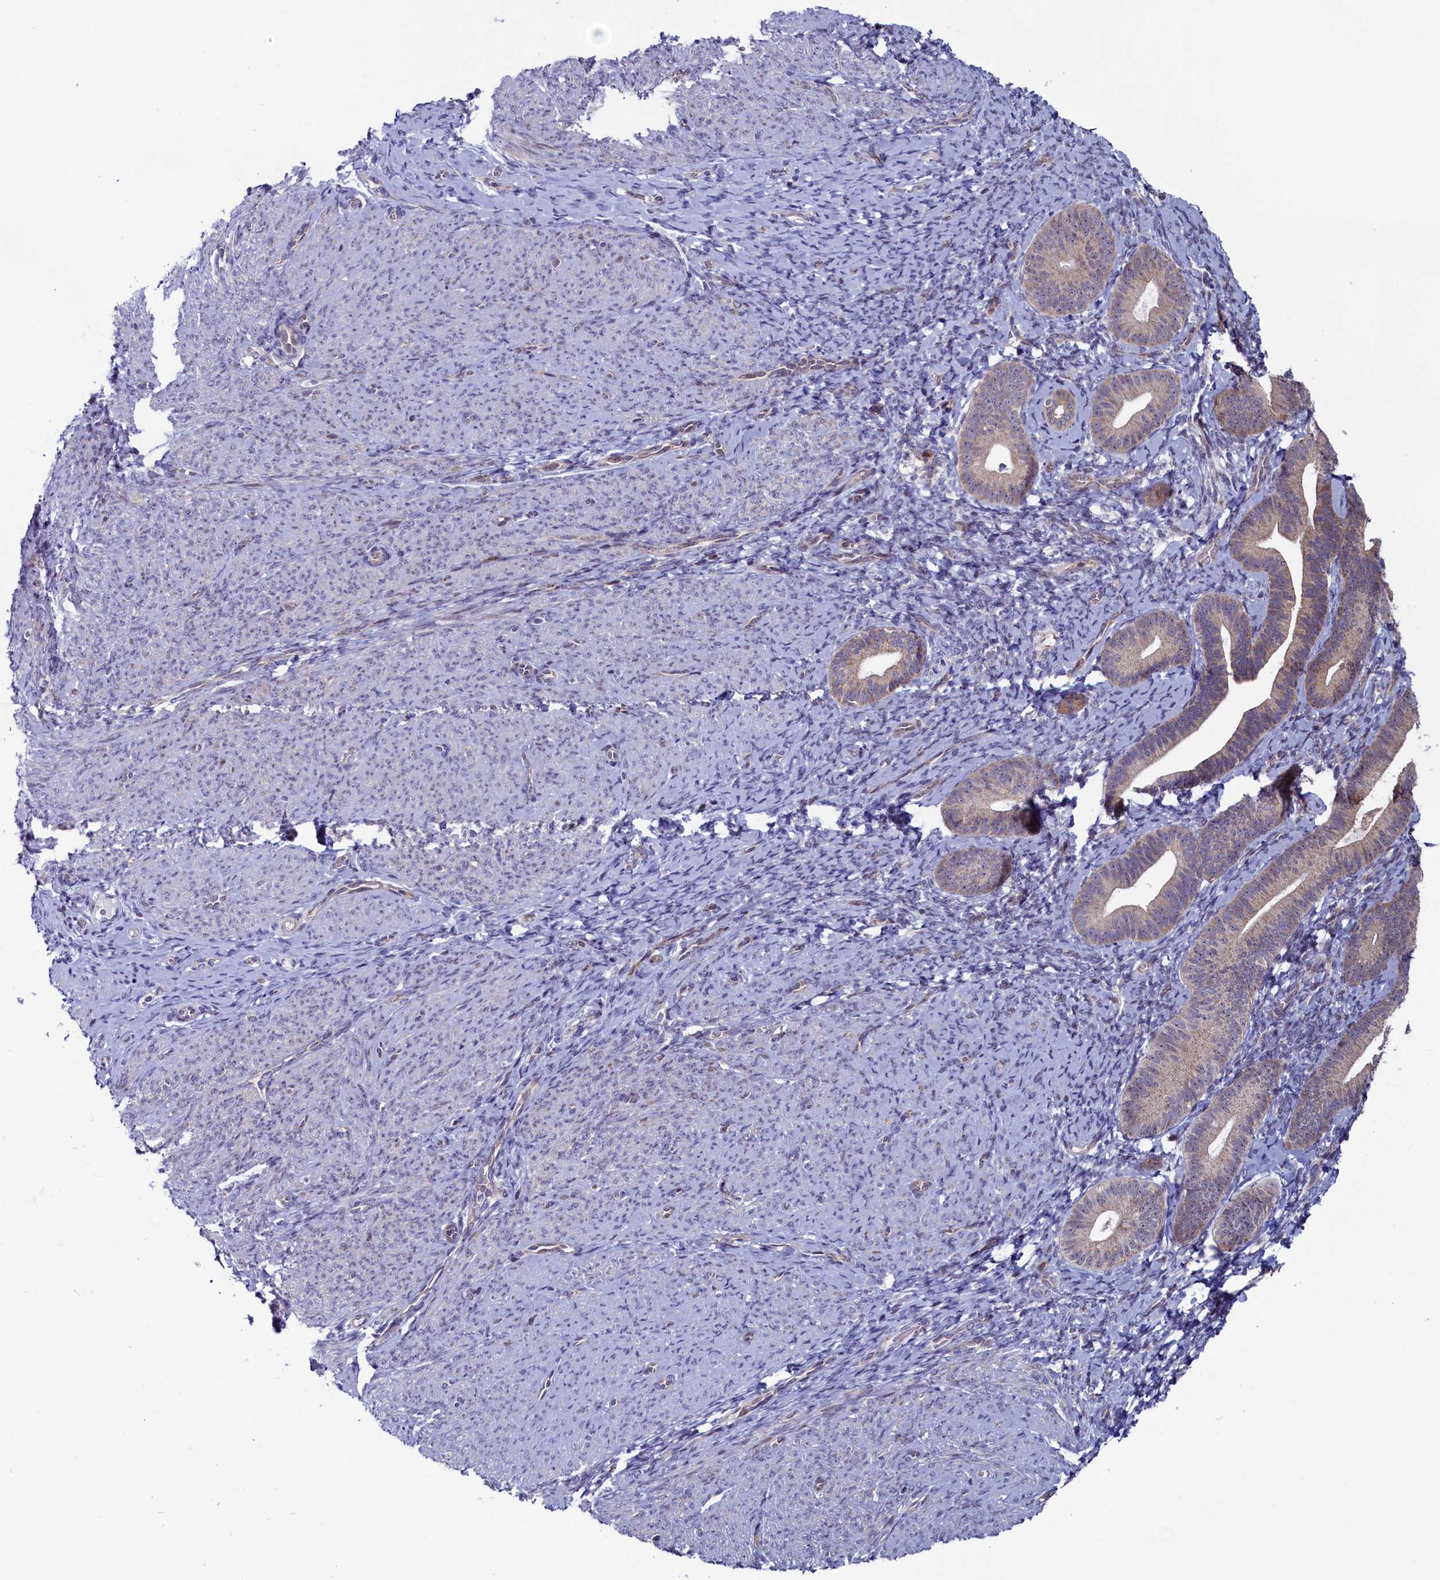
{"staining": {"intensity": "weak", "quantity": "<25%", "location": "cytoplasmic/membranous,nuclear"}, "tissue": "endometrium", "cell_type": "Cells in endometrial stroma", "image_type": "normal", "snomed": [{"axis": "morphology", "description": "Normal tissue, NOS"}, {"axis": "topography", "description": "Endometrium"}], "caption": "Micrograph shows no protein staining in cells in endometrial stroma of normal endometrium. (DAB (3,3'-diaminobenzidine) IHC with hematoxylin counter stain).", "gene": "CIAPIN1", "patient": {"sex": "female", "age": 65}}